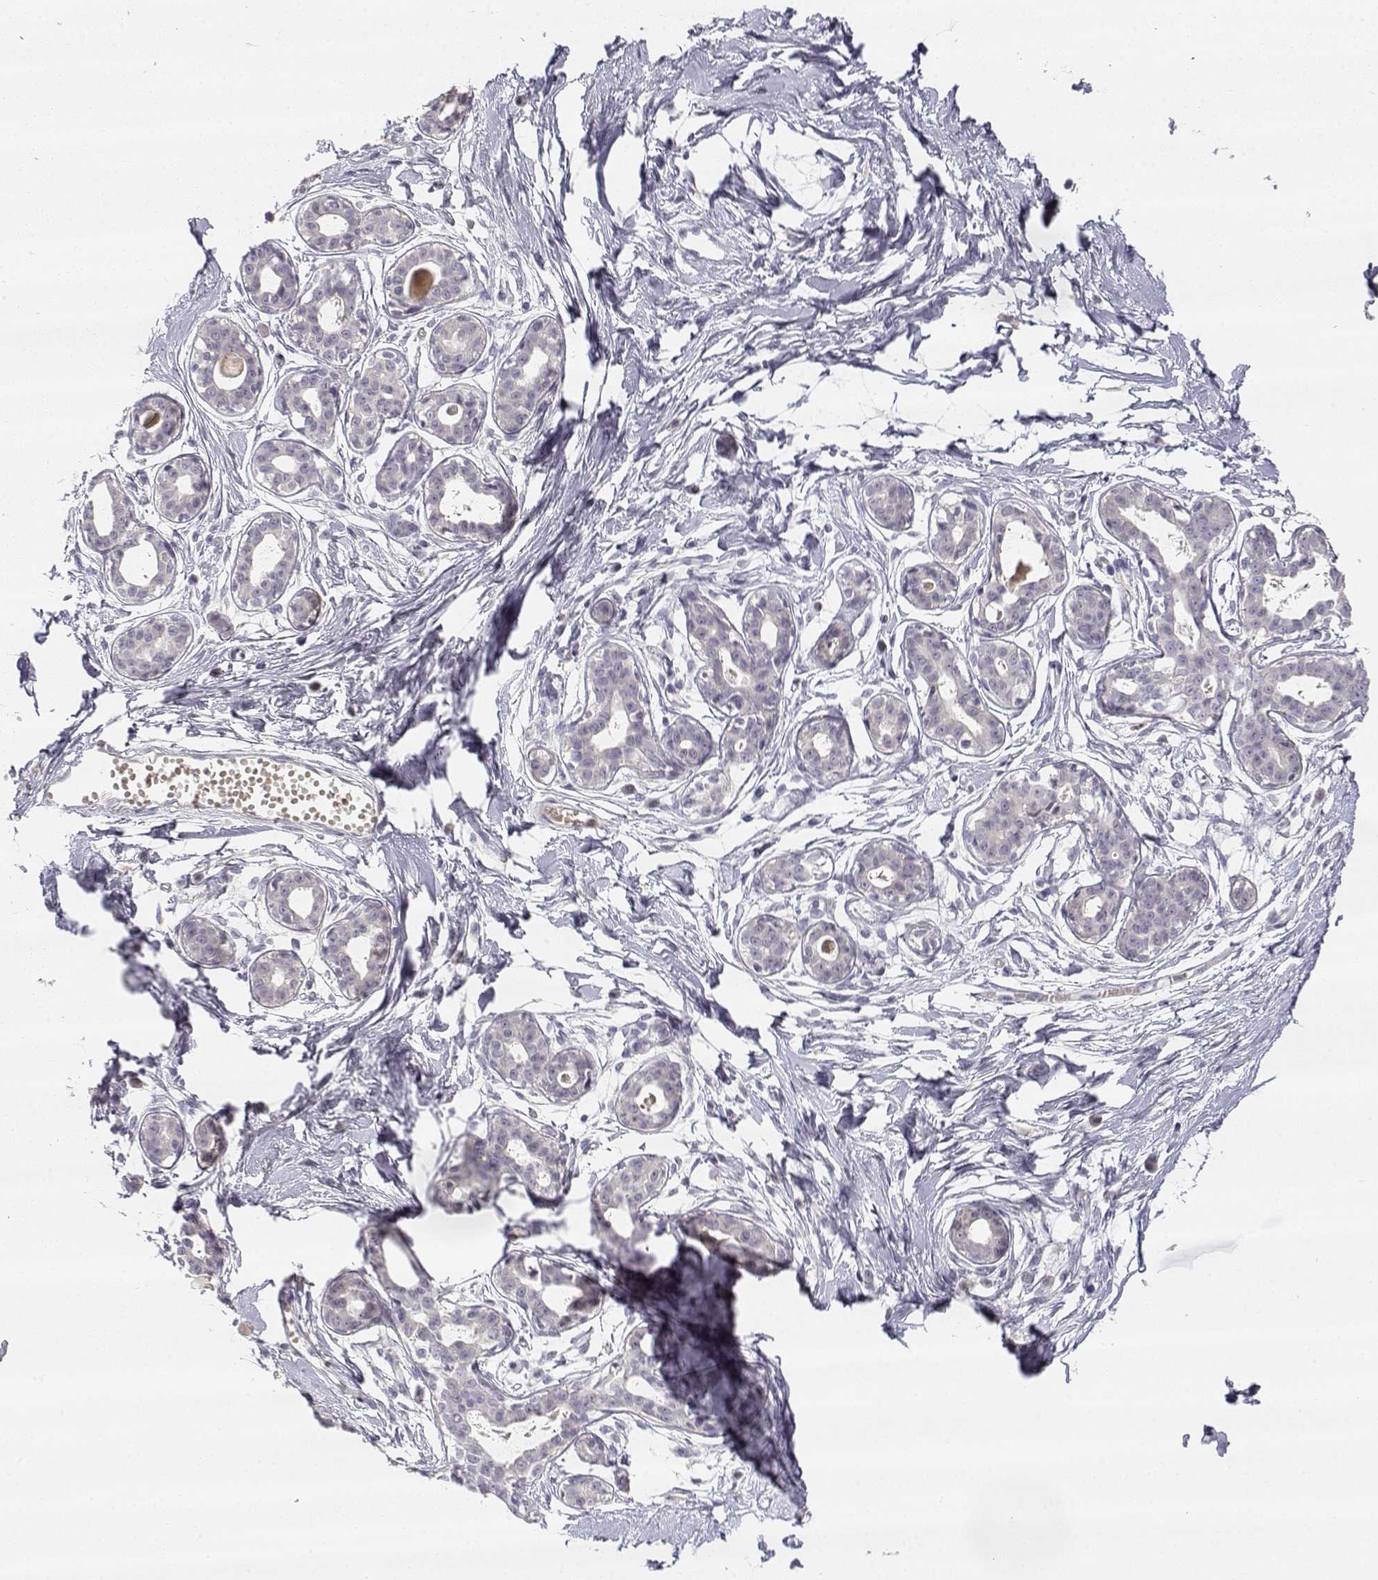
{"staining": {"intensity": "negative", "quantity": "none", "location": "none"}, "tissue": "breast", "cell_type": "Adipocytes", "image_type": "normal", "snomed": [{"axis": "morphology", "description": "Normal tissue, NOS"}, {"axis": "topography", "description": "Breast"}], "caption": "Immunohistochemical staining of benign human breast reveals no significant staining in adipocytes.", "gene": "GLIPR1L2", "patient": {"sex": "female", "age": 45}}